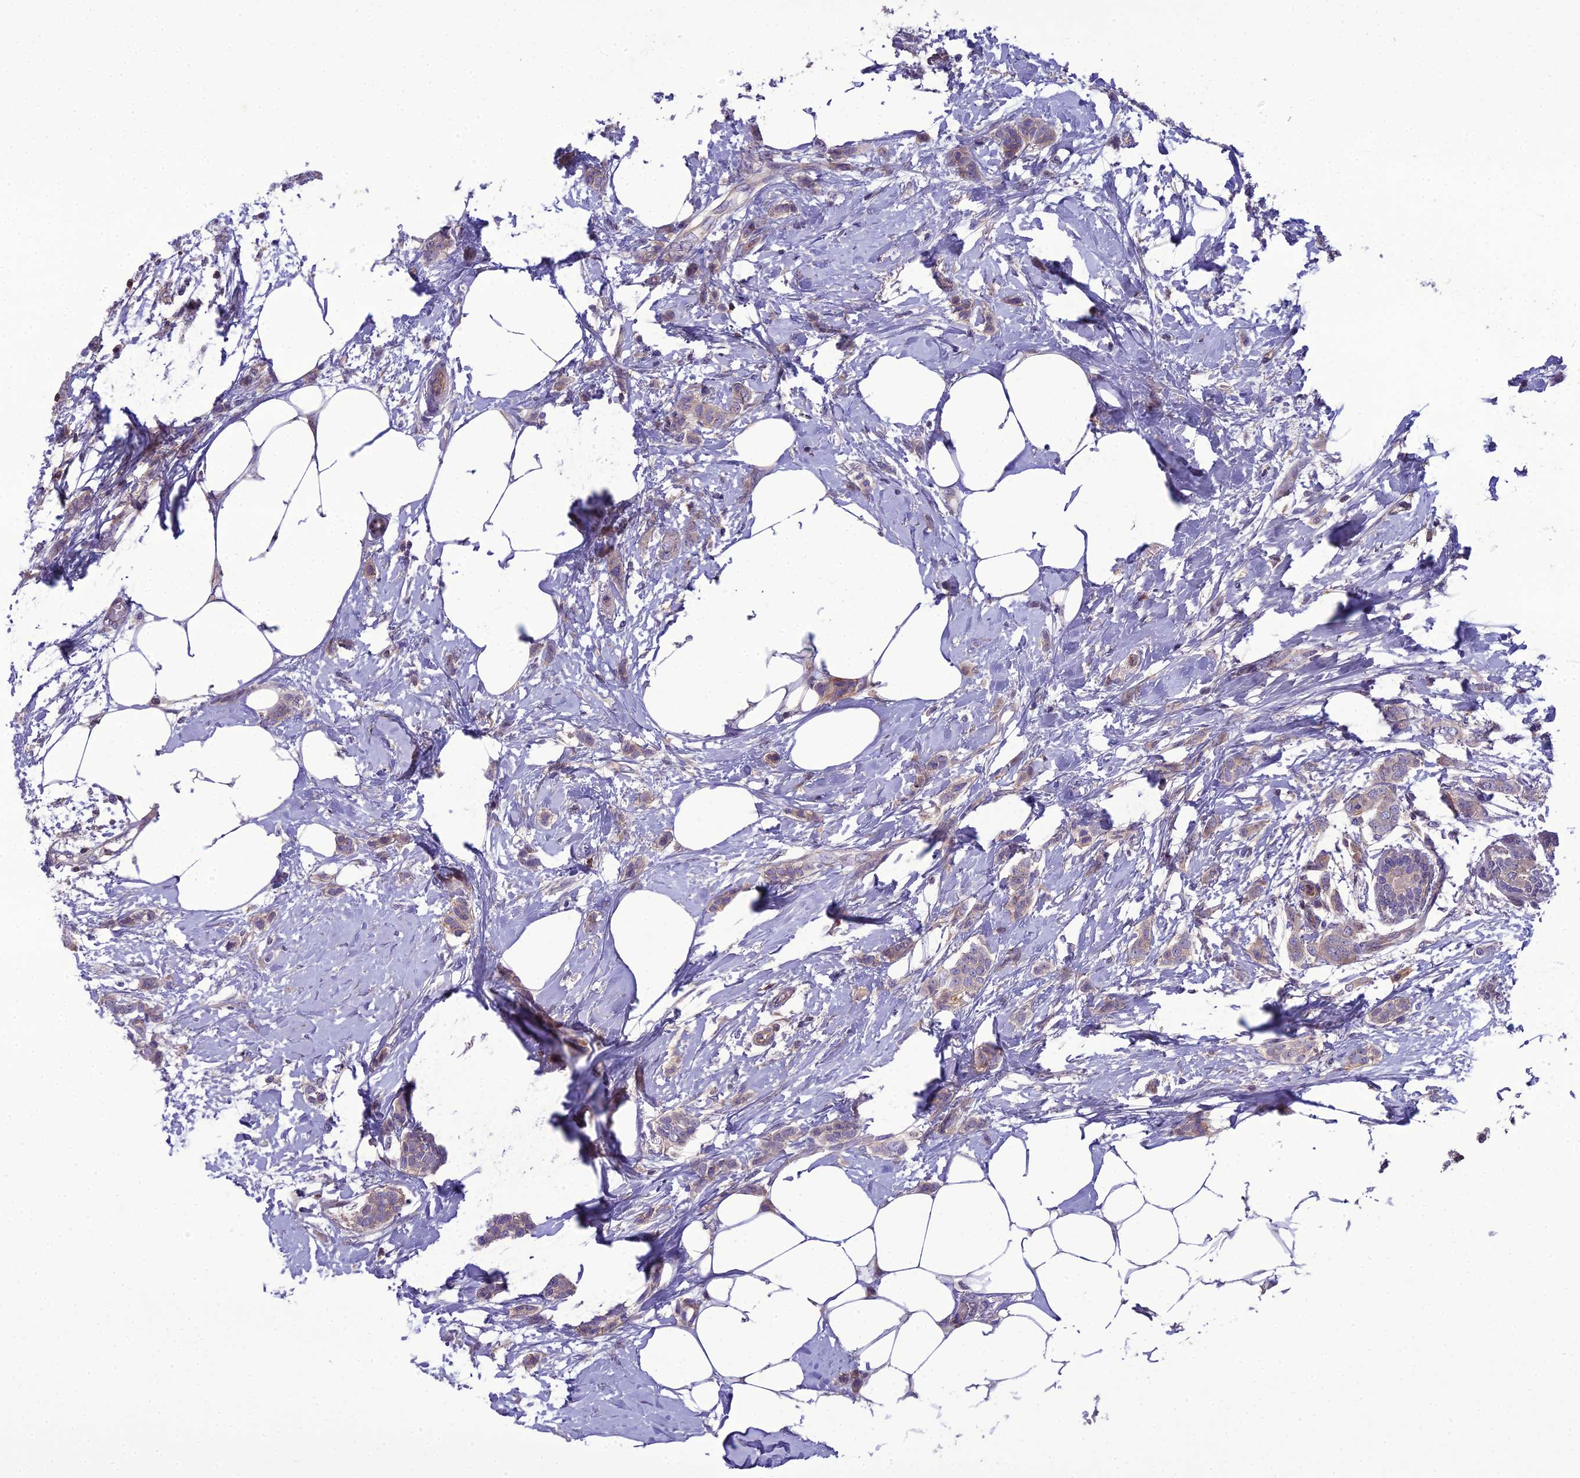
{"staining": {"intensity": "weak", "quantity": "<25%", "location": "cytoplasmic/membranous"}, "tissue": "breast cancer", "cell_type": "Tumor cells", "image_type": "cancer", "snomed": [{"axis": "morphology", "description": "Duct carcinoma"}, {"axis": "topography", "description": "Breast"}], "caption": "The histopathology image demonstrates no significant positivity in tumor cells of breast cancer (infiltrating ductal carcinoma). Nuclei are stained in blue.", "gene": "GDF6", "patient": {"sex": "female", "age": 72}}